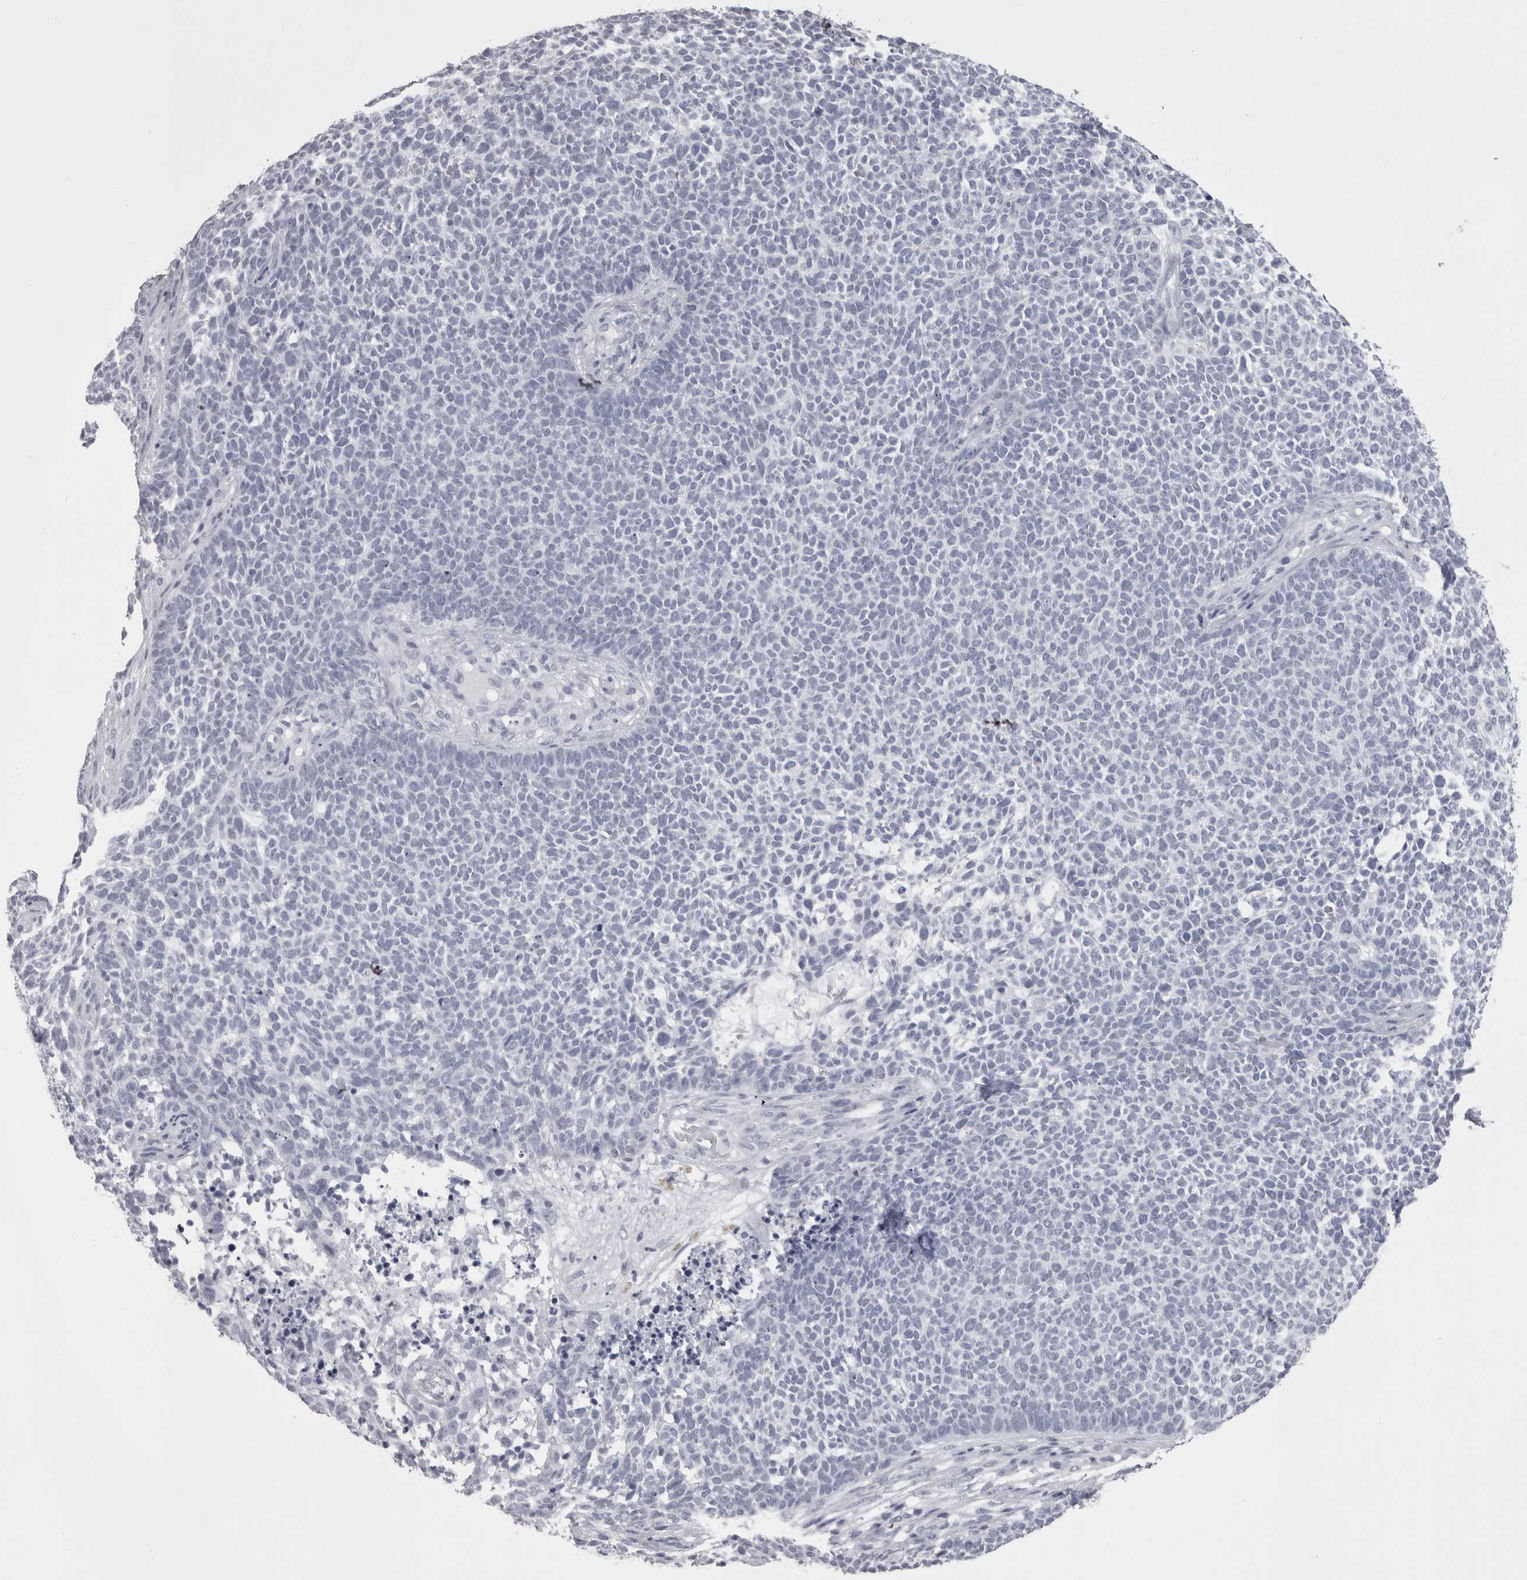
{"staining": {"intensity": "negative", "quantity": "none", "location": "none"}, "tissue": "skin cancer", "cell_type": "Tumor cells", "image_type": "cancer", "snomed": [{"axis": "morphology", "description": "Basal cell carcinoma"}, {"axis": "topography", "description": "Skin"}], "caption": "Immunohistochemistry (IHC) micrograph of neoplastic tissue: human skin basal cell carcinoma stained with DAB shows no significant protein expression in tumor cells.", "gene": "SKAP1", "patient": {"sex": "female", "age": 84}}